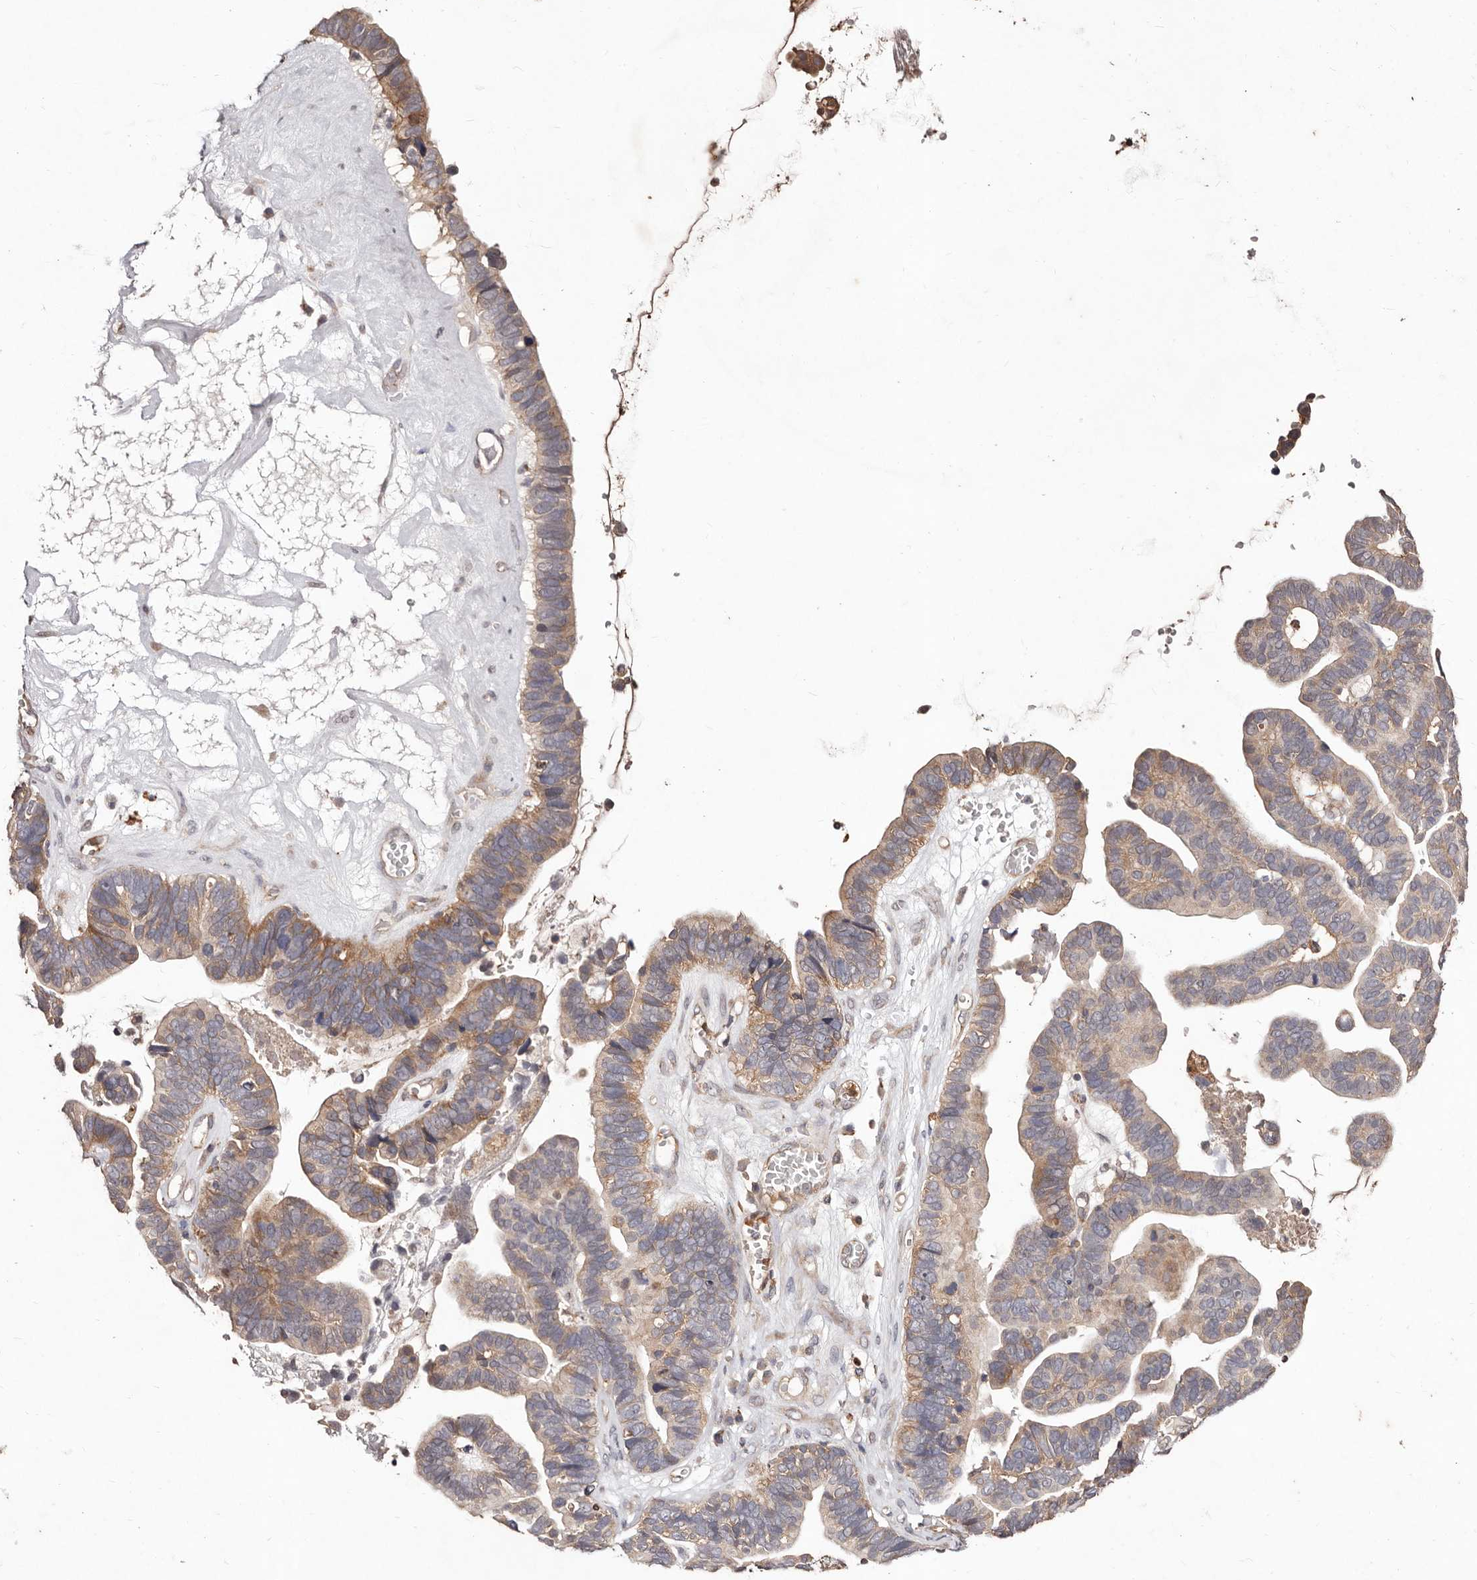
{"staining": {"intensity": "moderate", "quantity": "25%-75%", "location": "cytoplasmic/membranous"}, "tissue": "ovarian cancer", "cell_type": "Tumor cells", "image_type": "cancer", "snomed": [{"axis": "morphology", "description": "Cystadenocarcinoma, serous, NOS"}, {"axis": "topography", "description": "Ovary"}], "caption": "Human serous cystadenocarcinoma (ovarian) stained with a brown dye displays moderate cytoplasmic/membranous positive positivity in about 25%-75% of tumor cells.", "gene": "CCL14", "patient": {"sex": "female", "age": 56}}